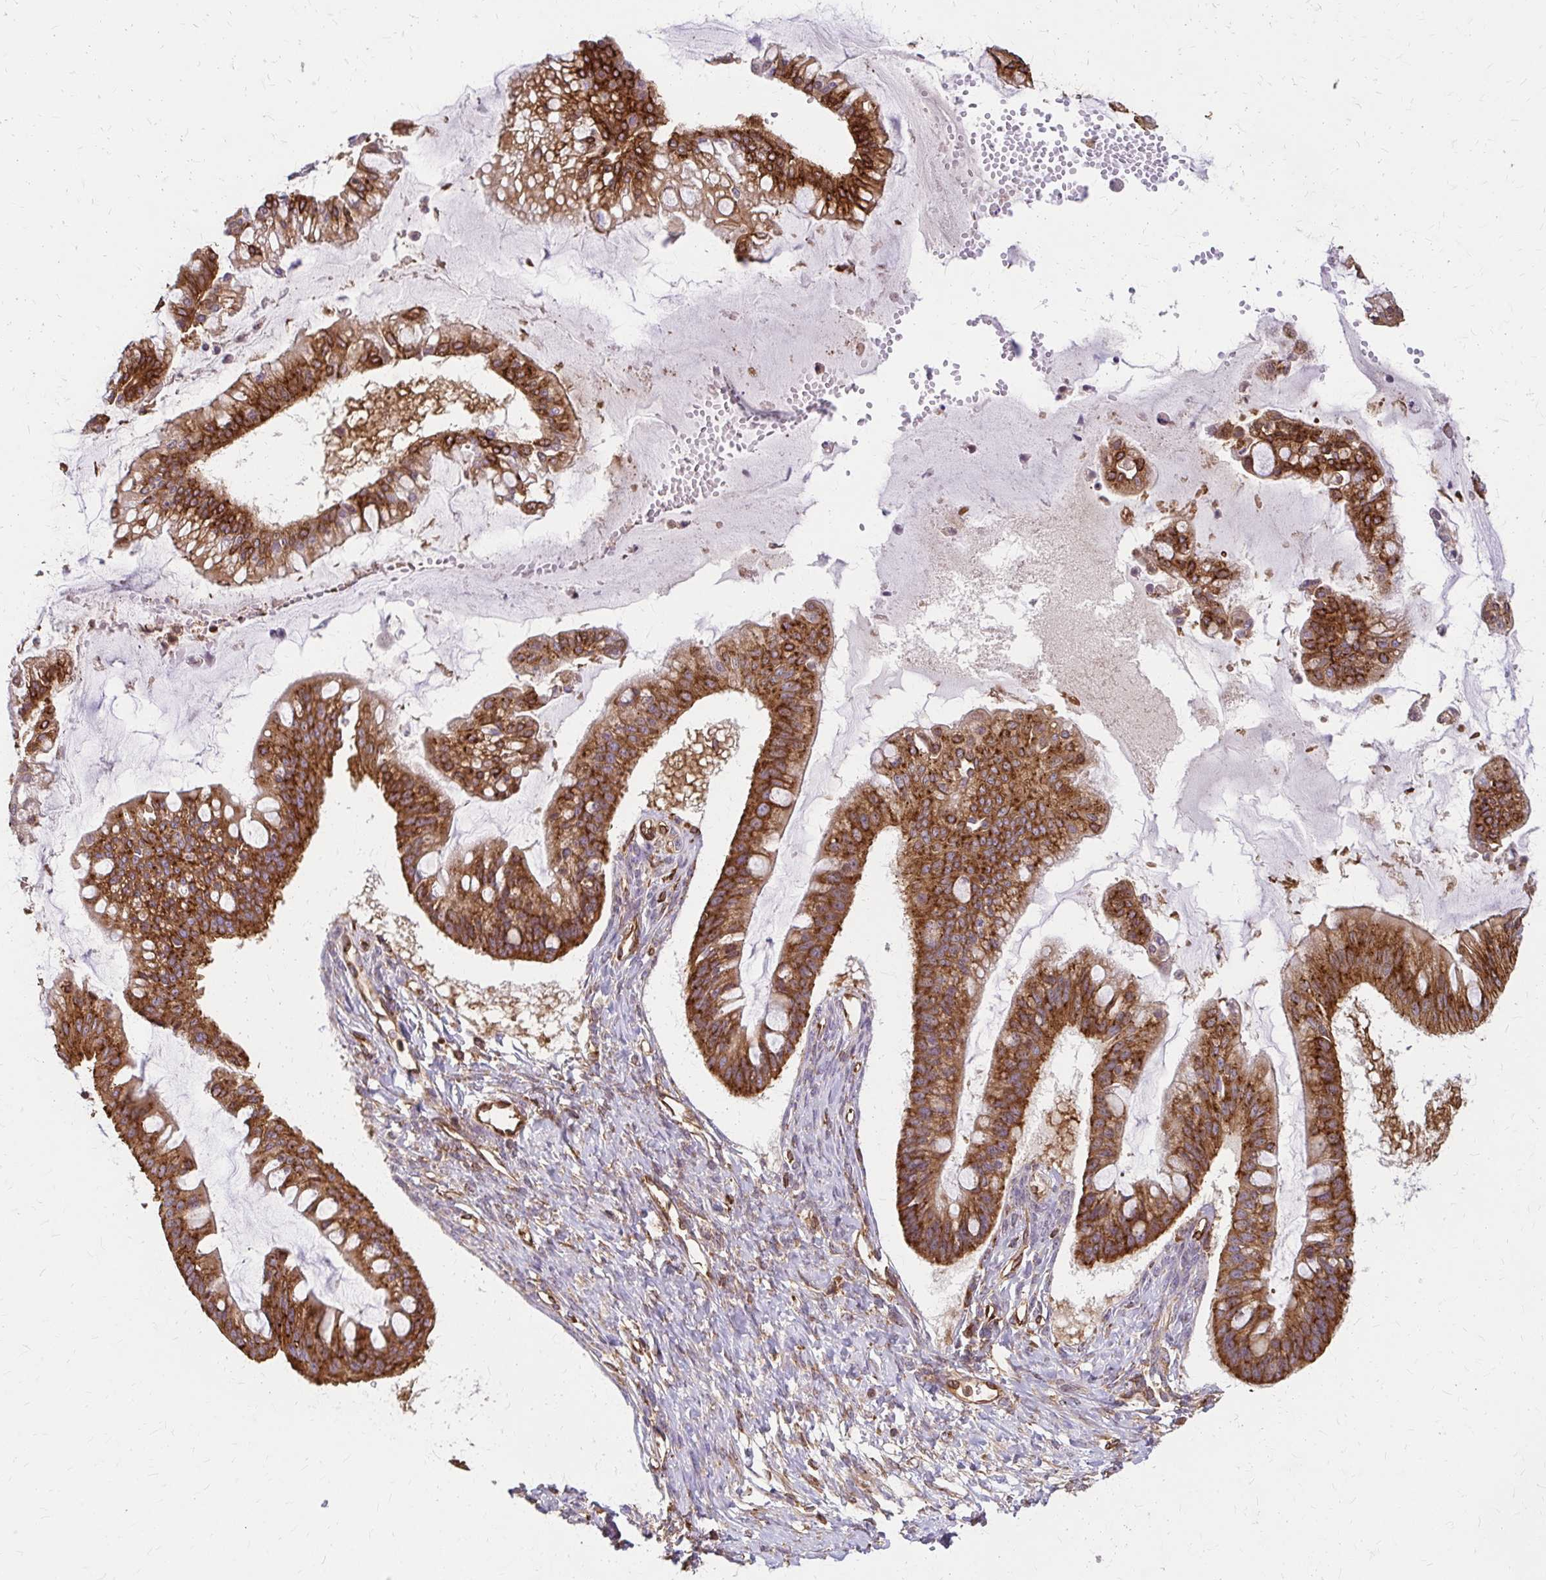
{"staining": {"intensity": "strong", "quantity": ">75%", "location": "cytoplasmic/membranous"}, "tissue": "ovarian cancer", "cell_type": "Tumor cells", "image_type": "cancer", "snomed": [{"axis": "morphology", "description": "Cystadenocarcinoma, mucinous, NOS"}, {"axis": "topography", "description": "Ovary"}], "caption": "Immunohistochemical staining of ovarian cancer exhibits strong cytoplasmic/membranous protein staining in approximately >75% of tumor cells. The protein is shown in brown color, while the nuclei are stained blue.", "gene": "WASF2", "patient": {"sex": "female", "age": 73}}